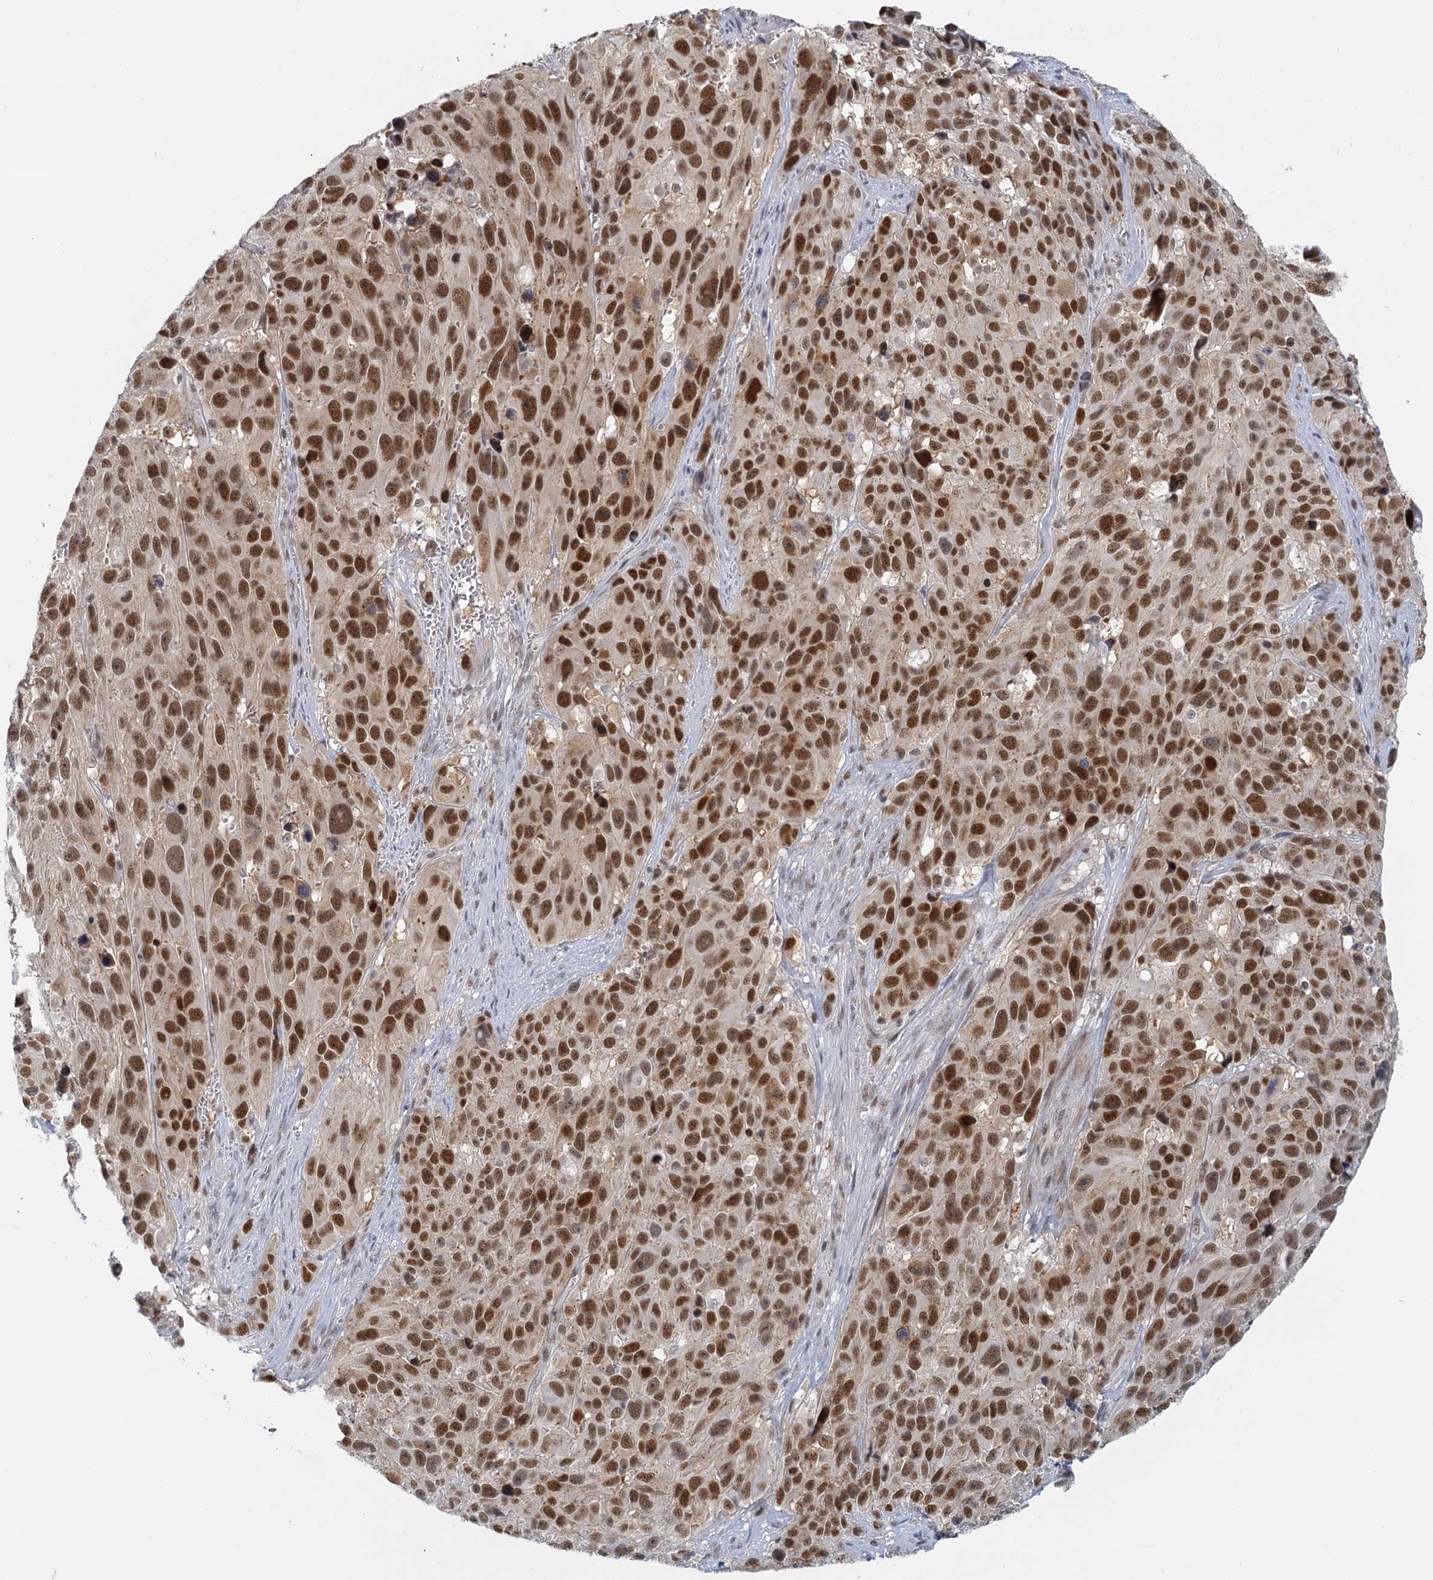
{"staining": {"intensity": "strong", "quantity": ">75%", "location": "nuclear"}, "tissue": "melanoma", "cell_type": "Tumor cells", "image_type": "cancer", "snomed": [{"axis": "morphology", "description": "Malignant melanoma, NOS"}, {"axis": "topography", "description": "Skin"}], "caption": "Human malignant melanoma stained with a brown dye demonstrates strong nuclear positive positivity in approximately >75% of tumor cells.", "gene": "GPATCH11", "patient": {"sex": "male", "age": 84}}